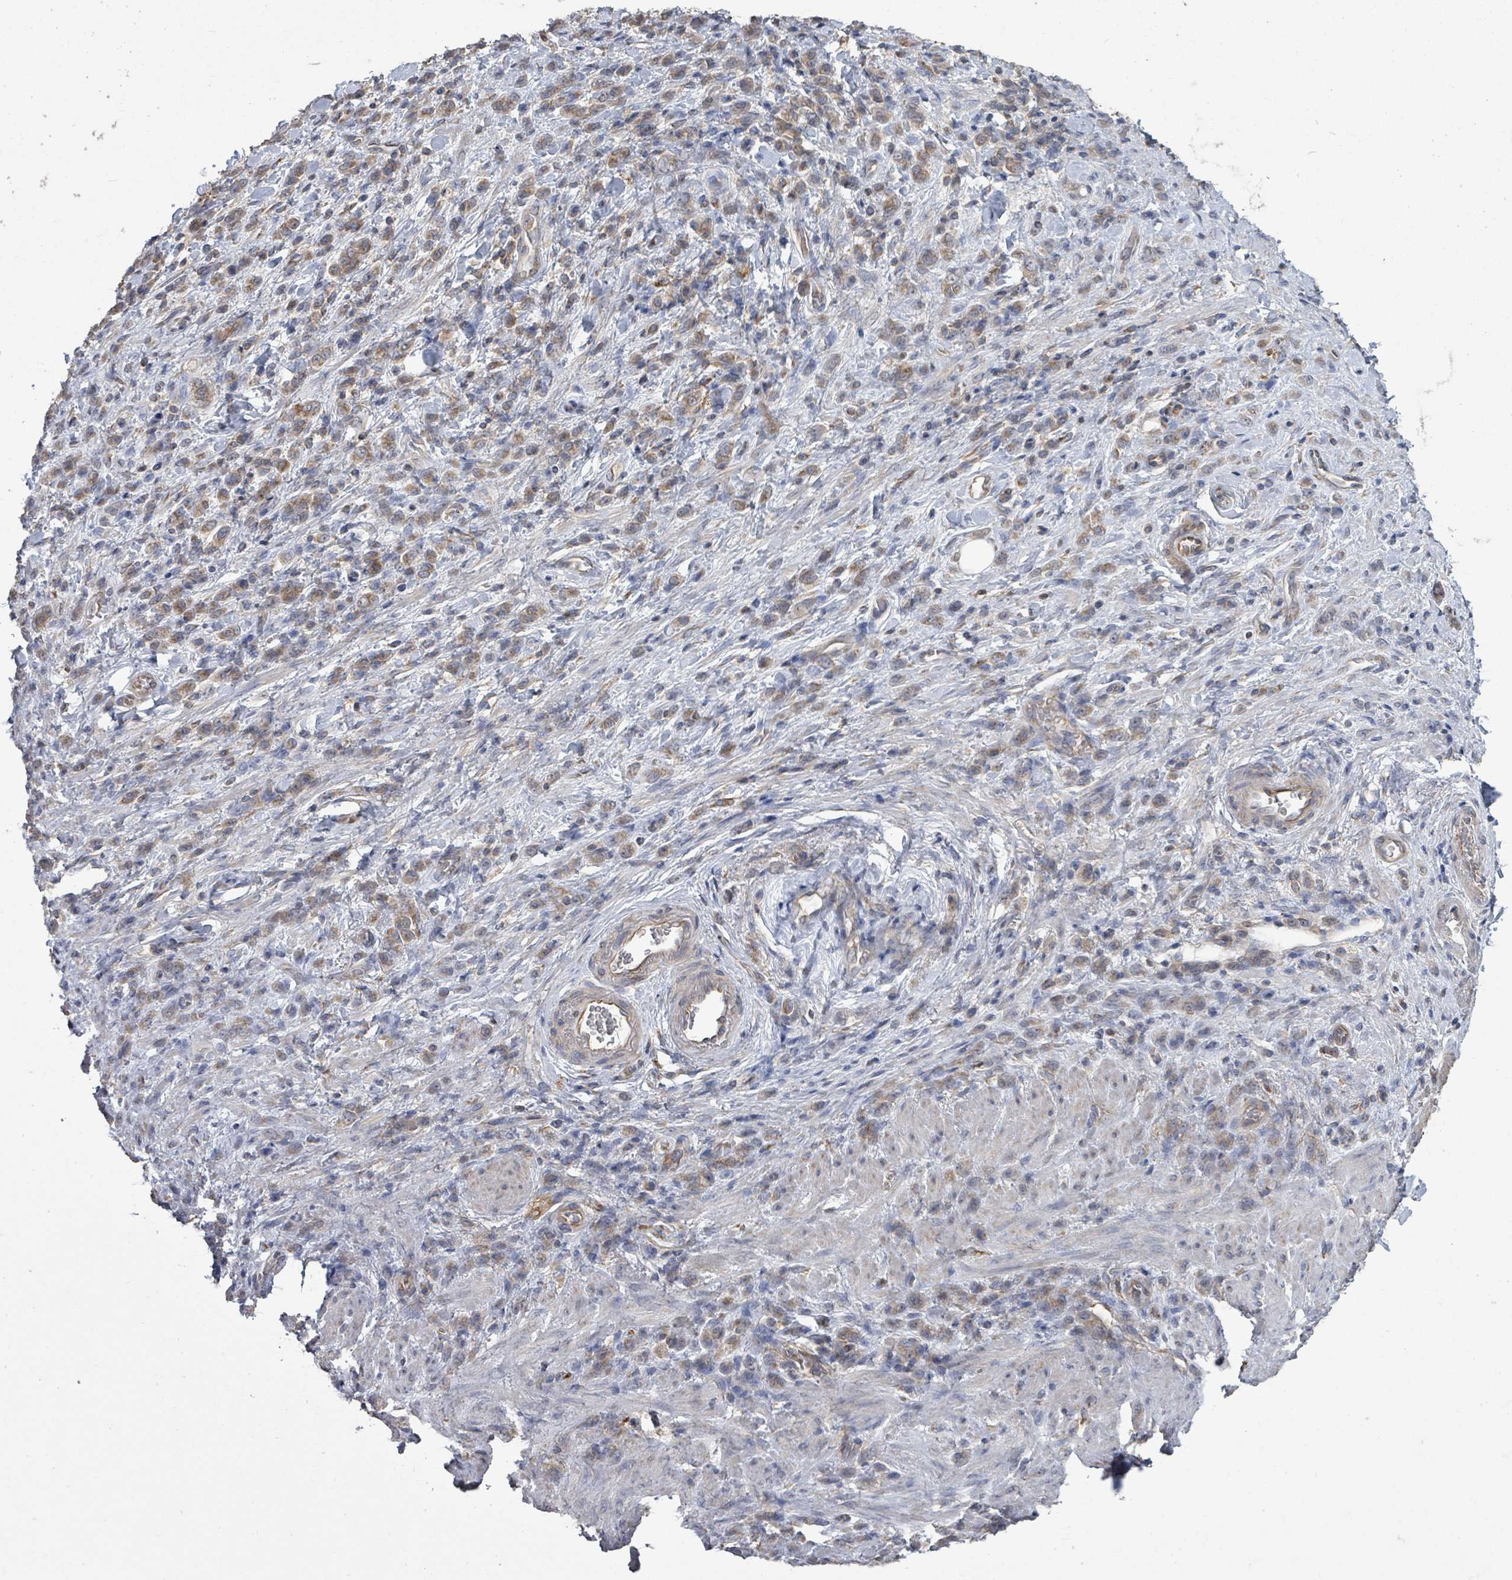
{"staining": {"intensity": "weak", "quantity": ">75%", "location": "cytoplasmic/membranous"}, "tissue": "stomach cancer", "cell_type": "Tumor cells", "image_type": "cancer", "snomed": [{"axis": "morphology", "description": "Adenocarcinoma, NOS"}, {"axis": "topography", "description": "Stomach"}], "caption": "The photomicrograph shows a brown stain indicating the presence of a protein in the cytoplasmic/membranous of tumor cells in stomach cancer (adenocarcinoma). (brown staining indicates protein expression, while blue staining denotes nuclei).", "gene": "SLC9A7", "patient": {"sex": "male", "age": 77}}